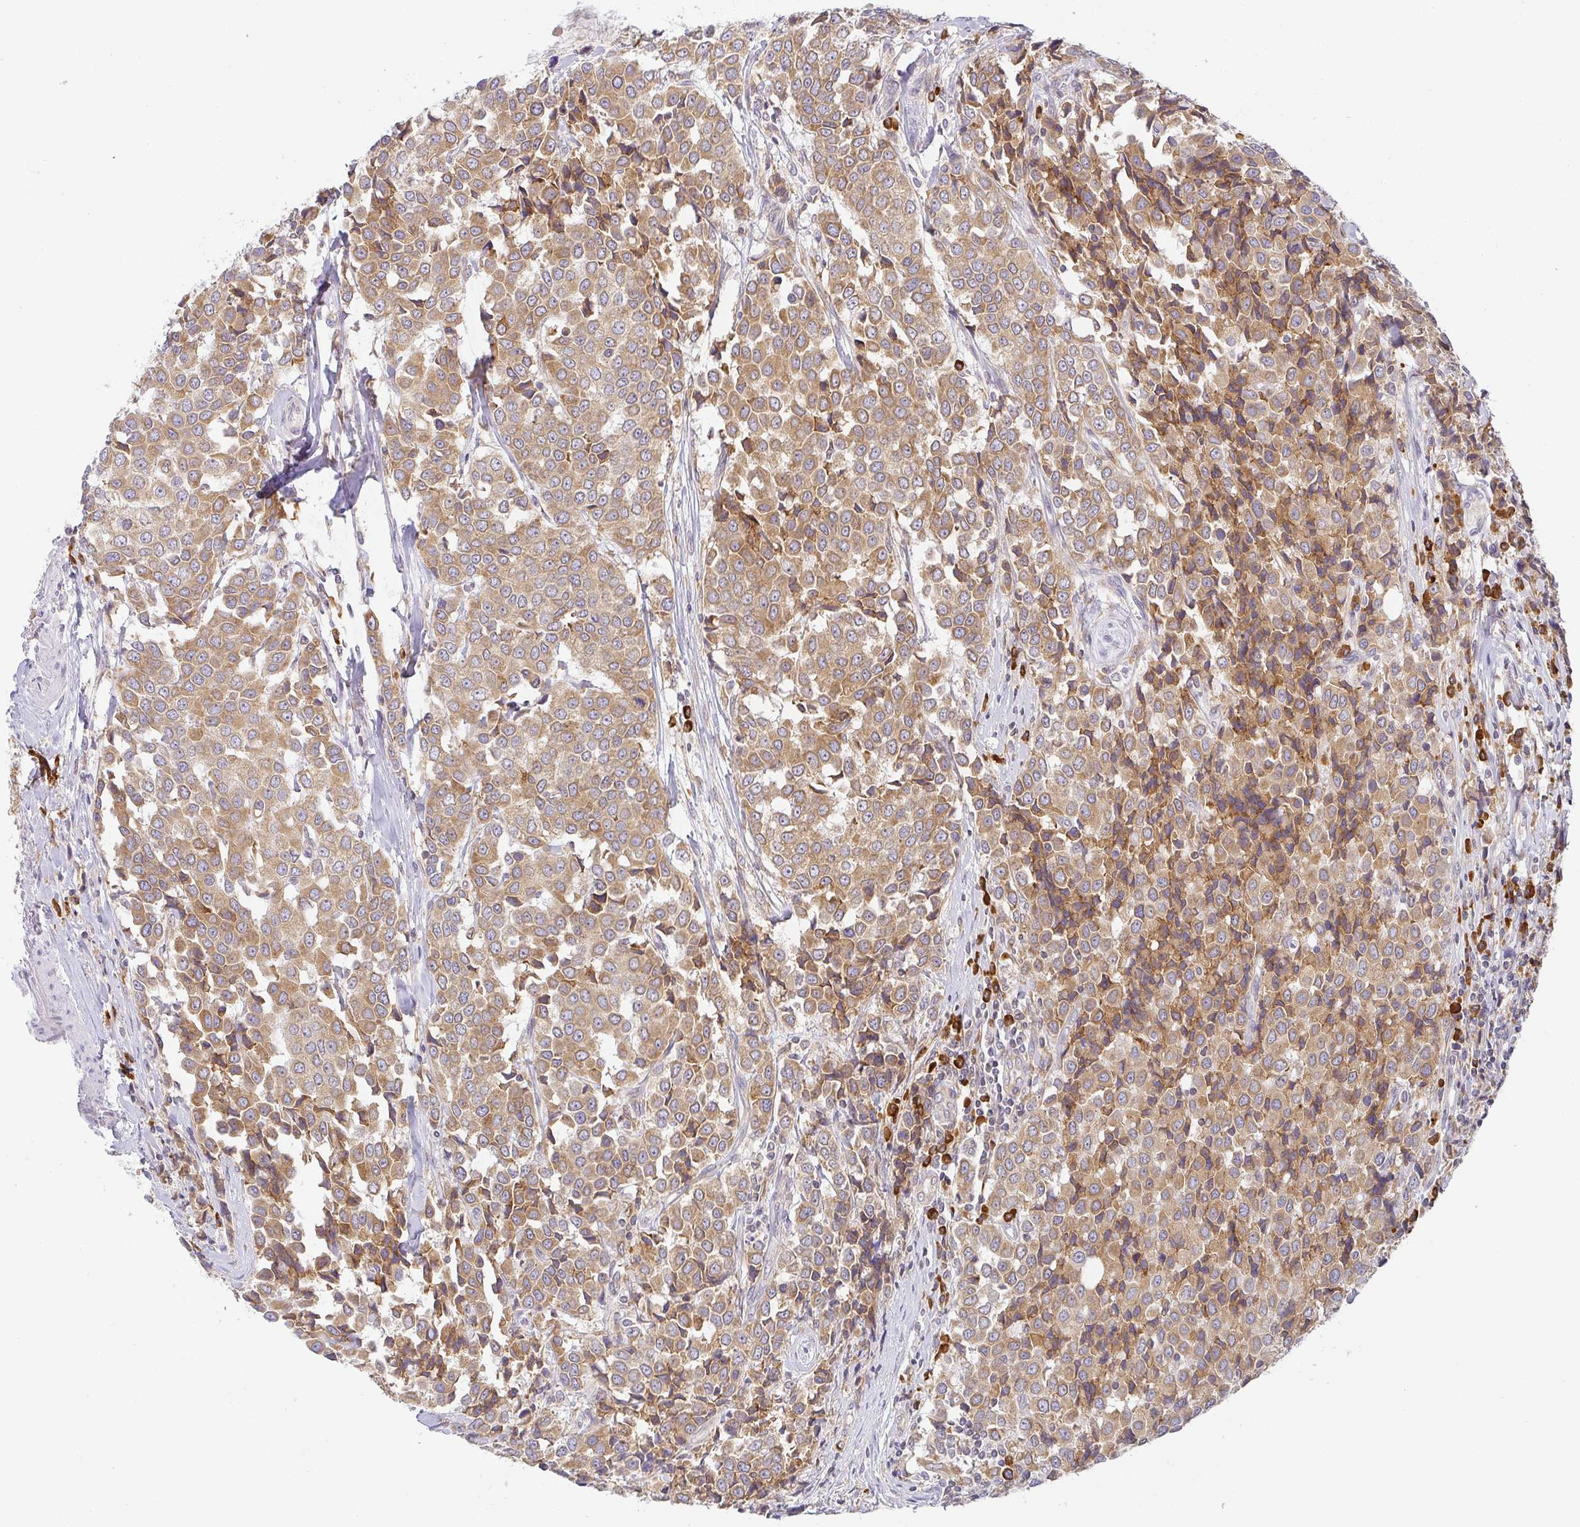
{"staining": {"intensity": "moderate", "quantity": ">75%", "location": "cytoplasmic/membranous"}, "tissue": "breast cancer", "cell_type": "Tumor cells", "image_type": "cancer", "snomed": [{"axis": "morphology", "description": "Duct carcinoma"}, {"axis": "topography", "description": "Breast"}], "caption": "Tumor cells demonstrate medium levels of moderate cytoplasmic/membranous expression in approximately >75% of cells in human breast cancer.", "gene": "DERL2", "patient": {"sex": "female", "age": 80}}